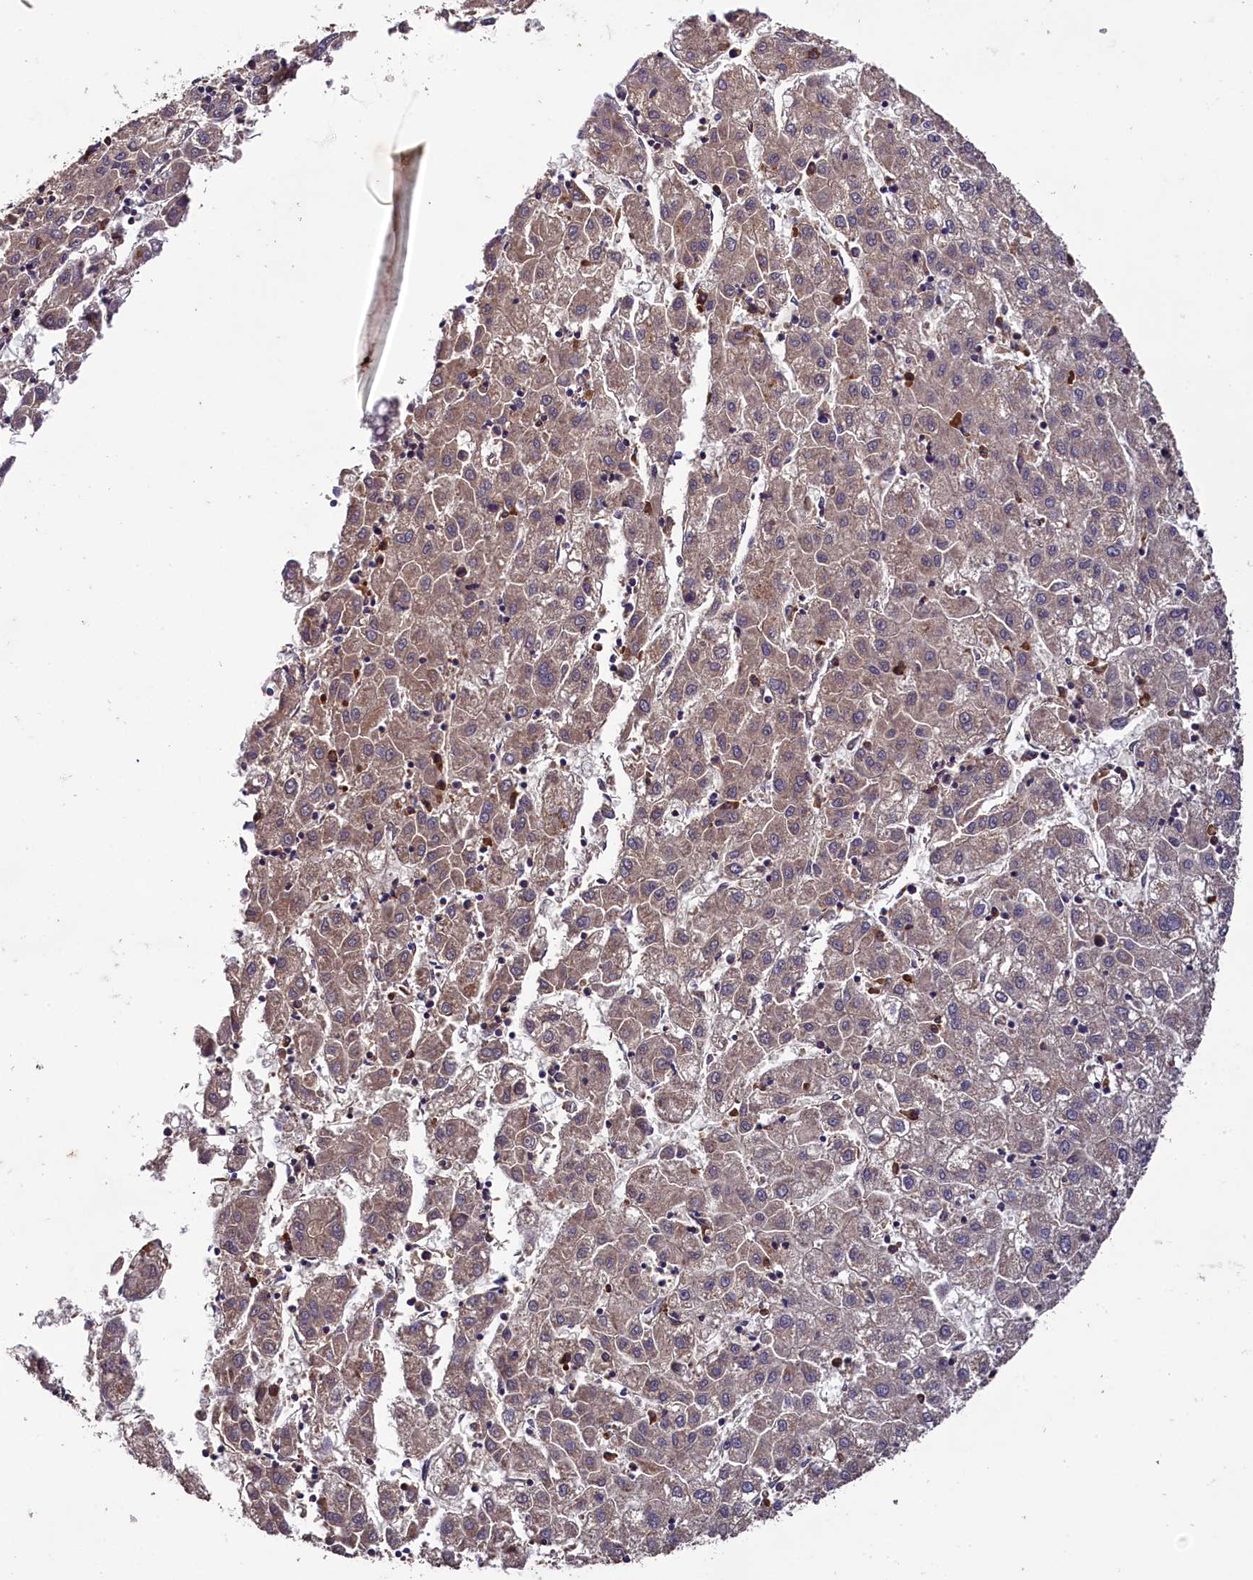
{"staining": {"intensity": "weak", "quantity": "<25%", "location": "cytoplasmic/membranous"}, "tissue": "liver cancer", "cell_type": "Tumor cells", "image_type": "cancer", "snomed": [{"axis": "morphology", "description": "Carcinoma, Hepatocellular, NOS"}, {"axis": "topography", "description": "Liver"}], "caption": "IHC histopathology image of human liver cancer stained for a protein (brown), which demonstrates no positivity in tumor cells.", "gene": "ENKD1", "patient": {"sex": "male", "age": 72}}